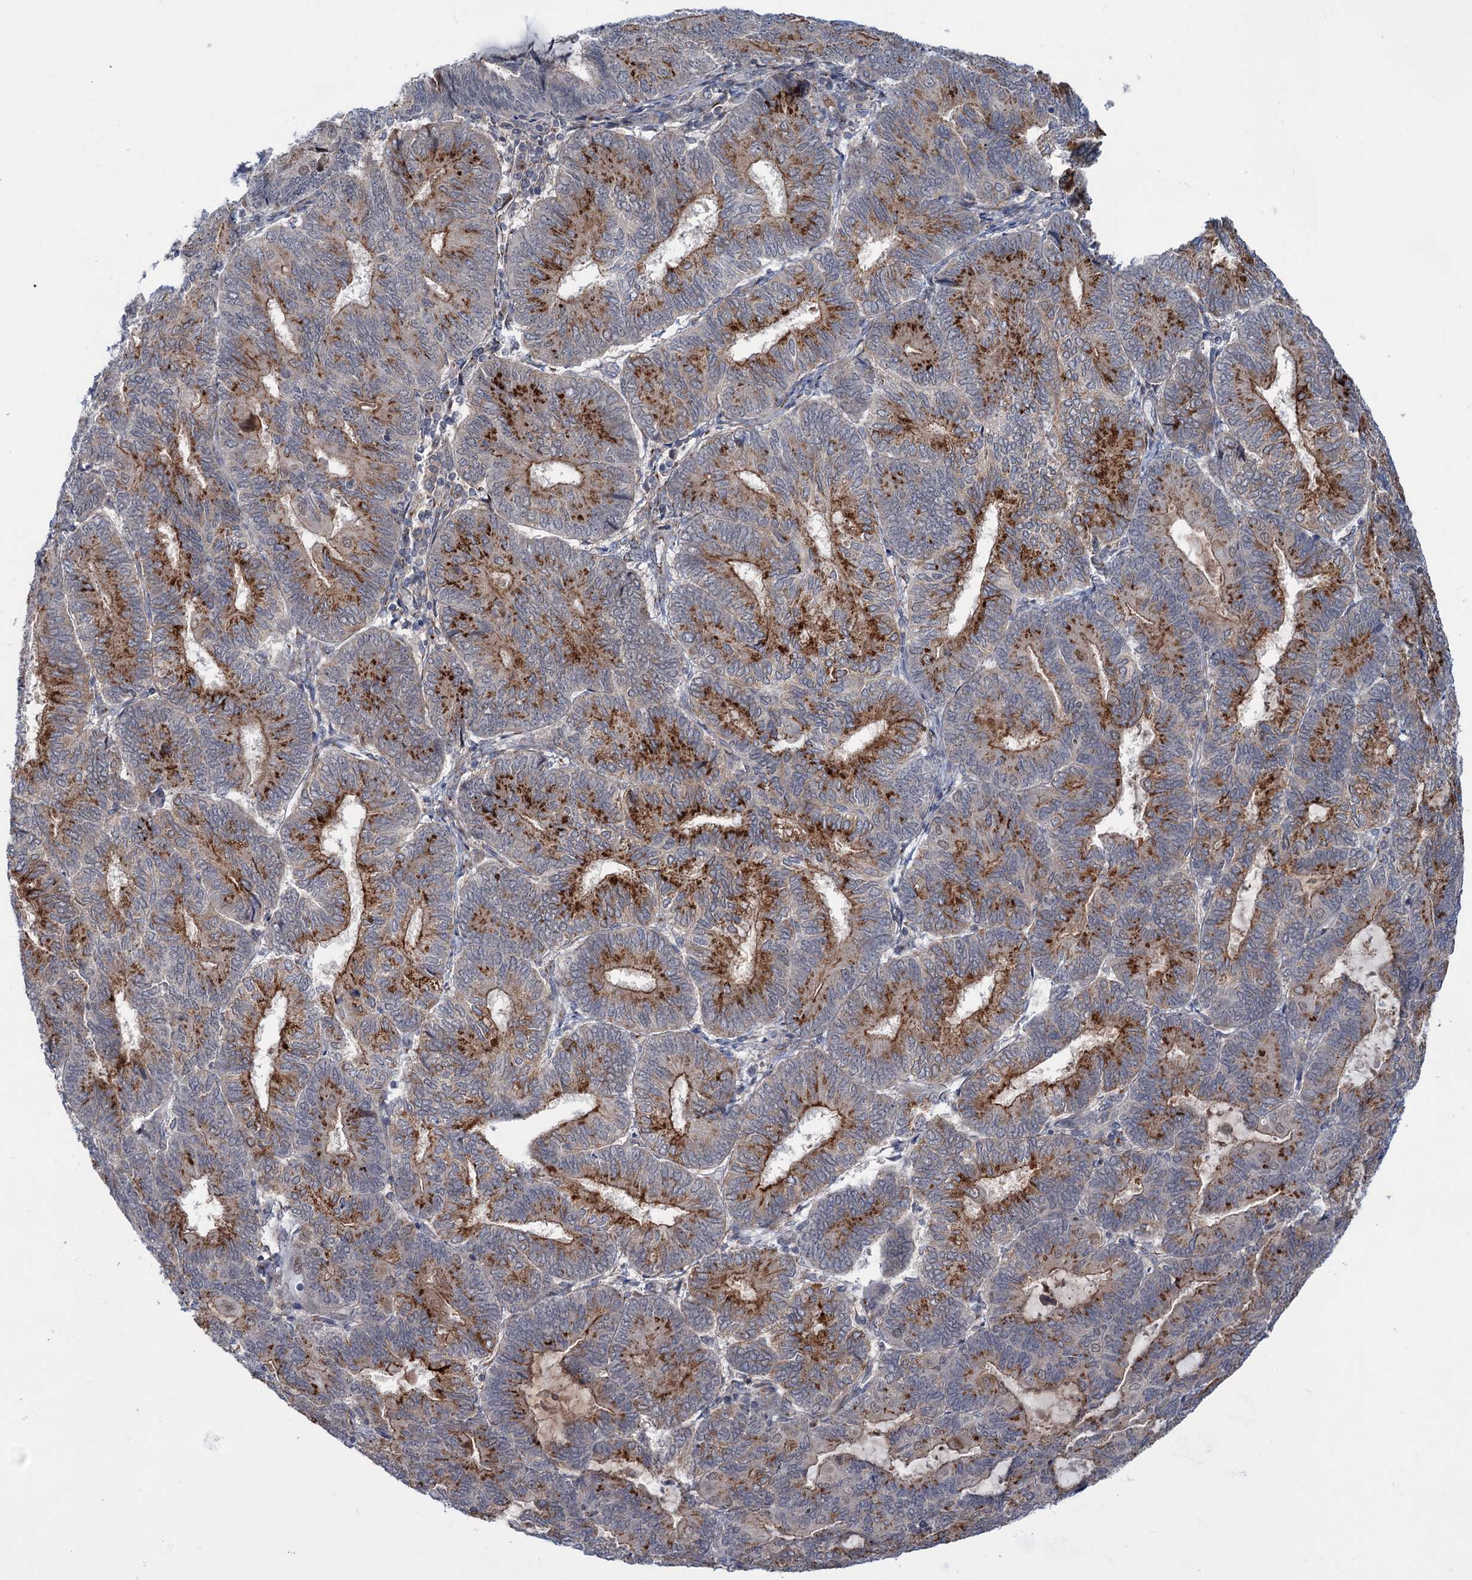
{"staining": {"intensity": "strong", "quantity": ">75%", "location": "cytoplasmic/membranous"}, "tissue": "endometrial cancer", "cell_type": "Tumor cells", "image_type": "cancer", "snomed": [{"axis": "morphology", "description": "Adenocarcinoma, NOS"}, {"axis": "topography", "description": "Endometrium"}], "caption": "Human endometrial cancer stained with a brown dye exhibits strong cytoplasmic/membranous positive staining in approximately >75% of tumor cells.", "gene": "ELP4", "patient": {"sex": "female", "age": 81}}